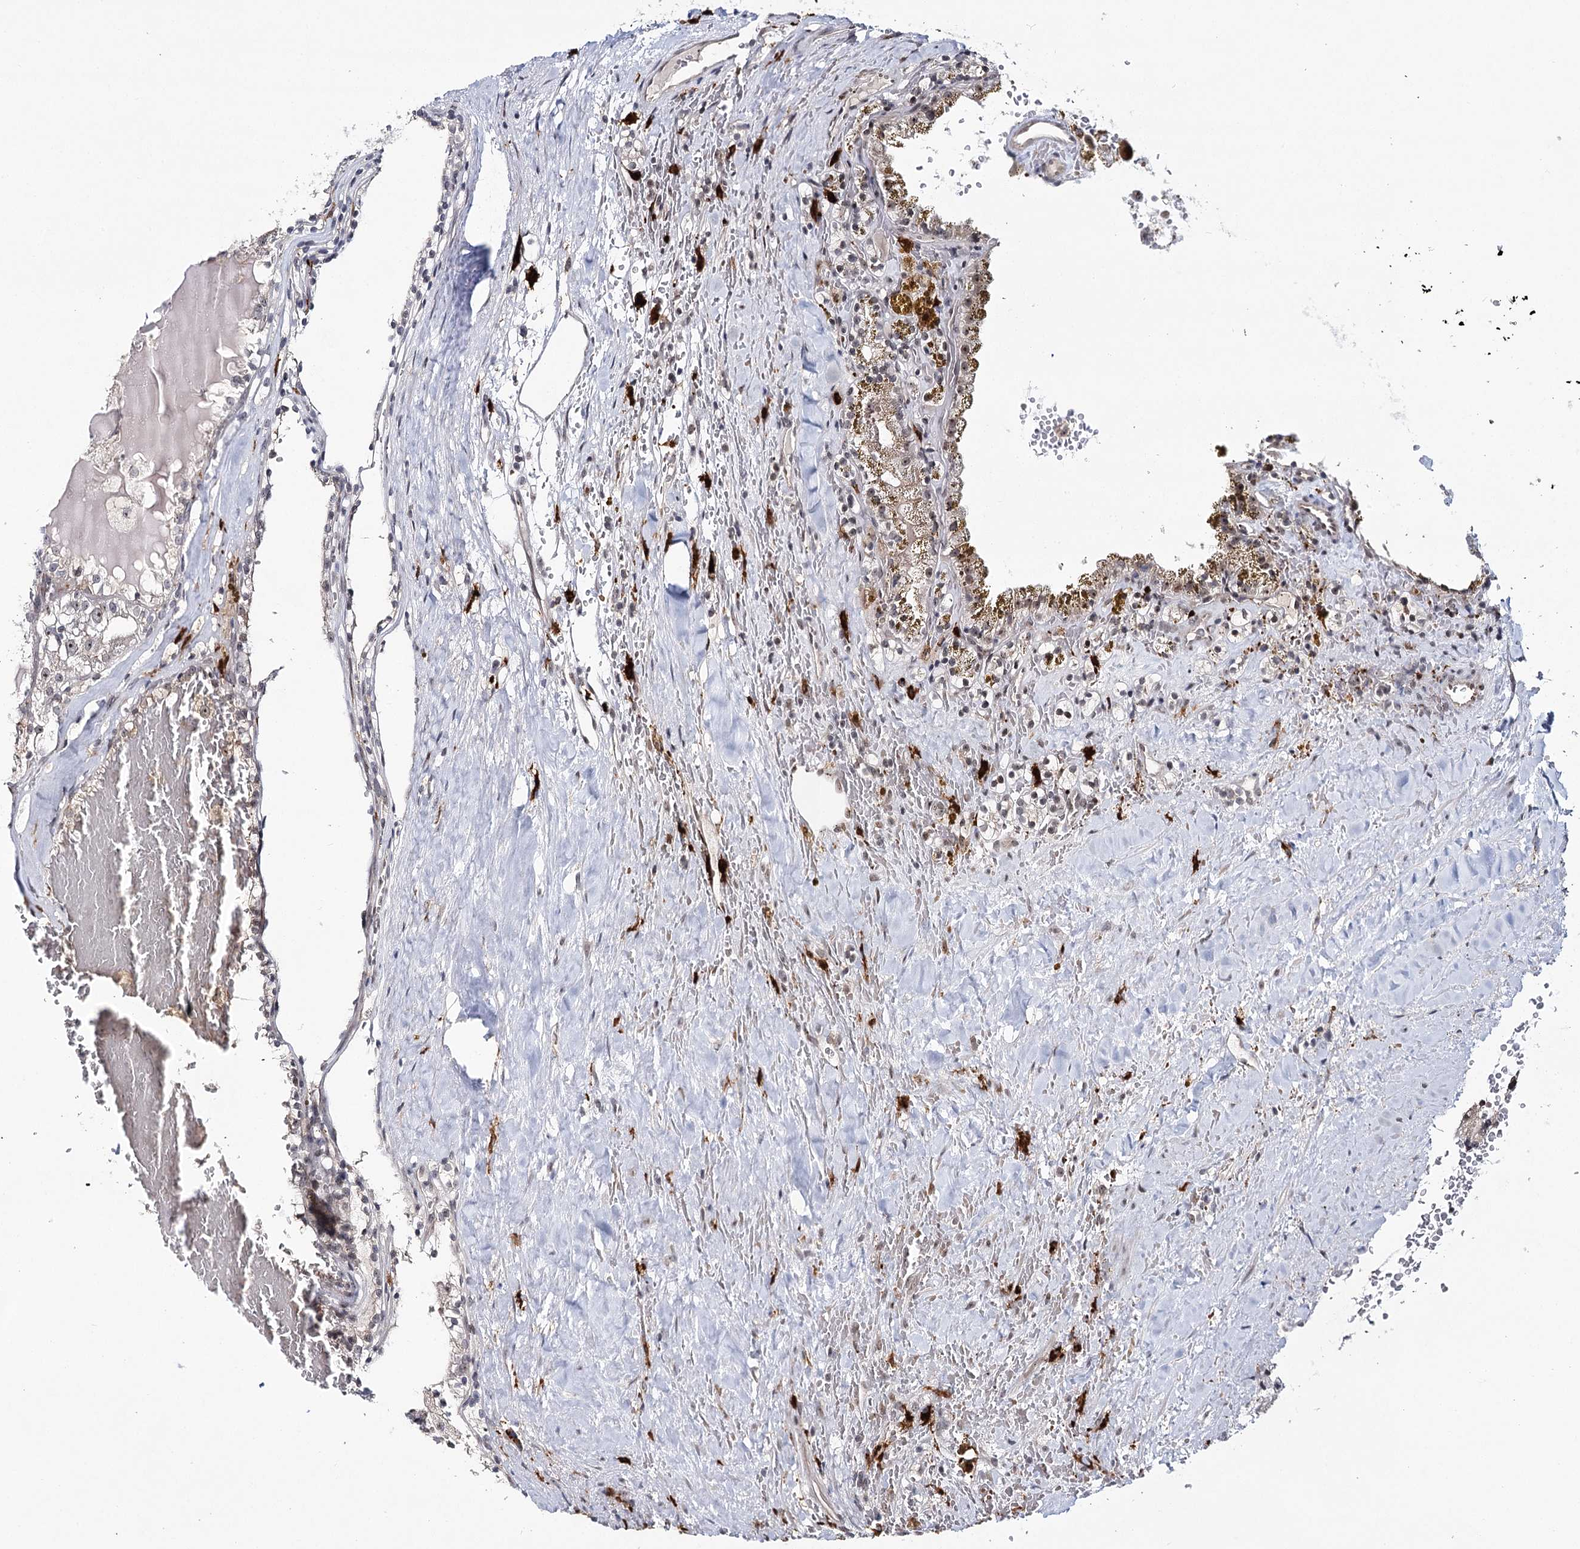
{"staining": {"intensity": "negative", "quantity": "none", "location": "none"}, "tissue": "renal cancer", "cell_type": "Tumor cells", "image_type": "cancer", "snomed": [{"axis": "morphology", "description": "Adenocarcinoma, NOS"}, {"axis": "topography", "description": "Kidney"}], "caption": "This image is of adenocarcinoma (renal) stained with IHC to label a protein in brown with the nuclei are counter-stained blue. There is no expression in tumor cells.", "gene": "WDR36", "patient": {"sex": "female", "age": 56}}